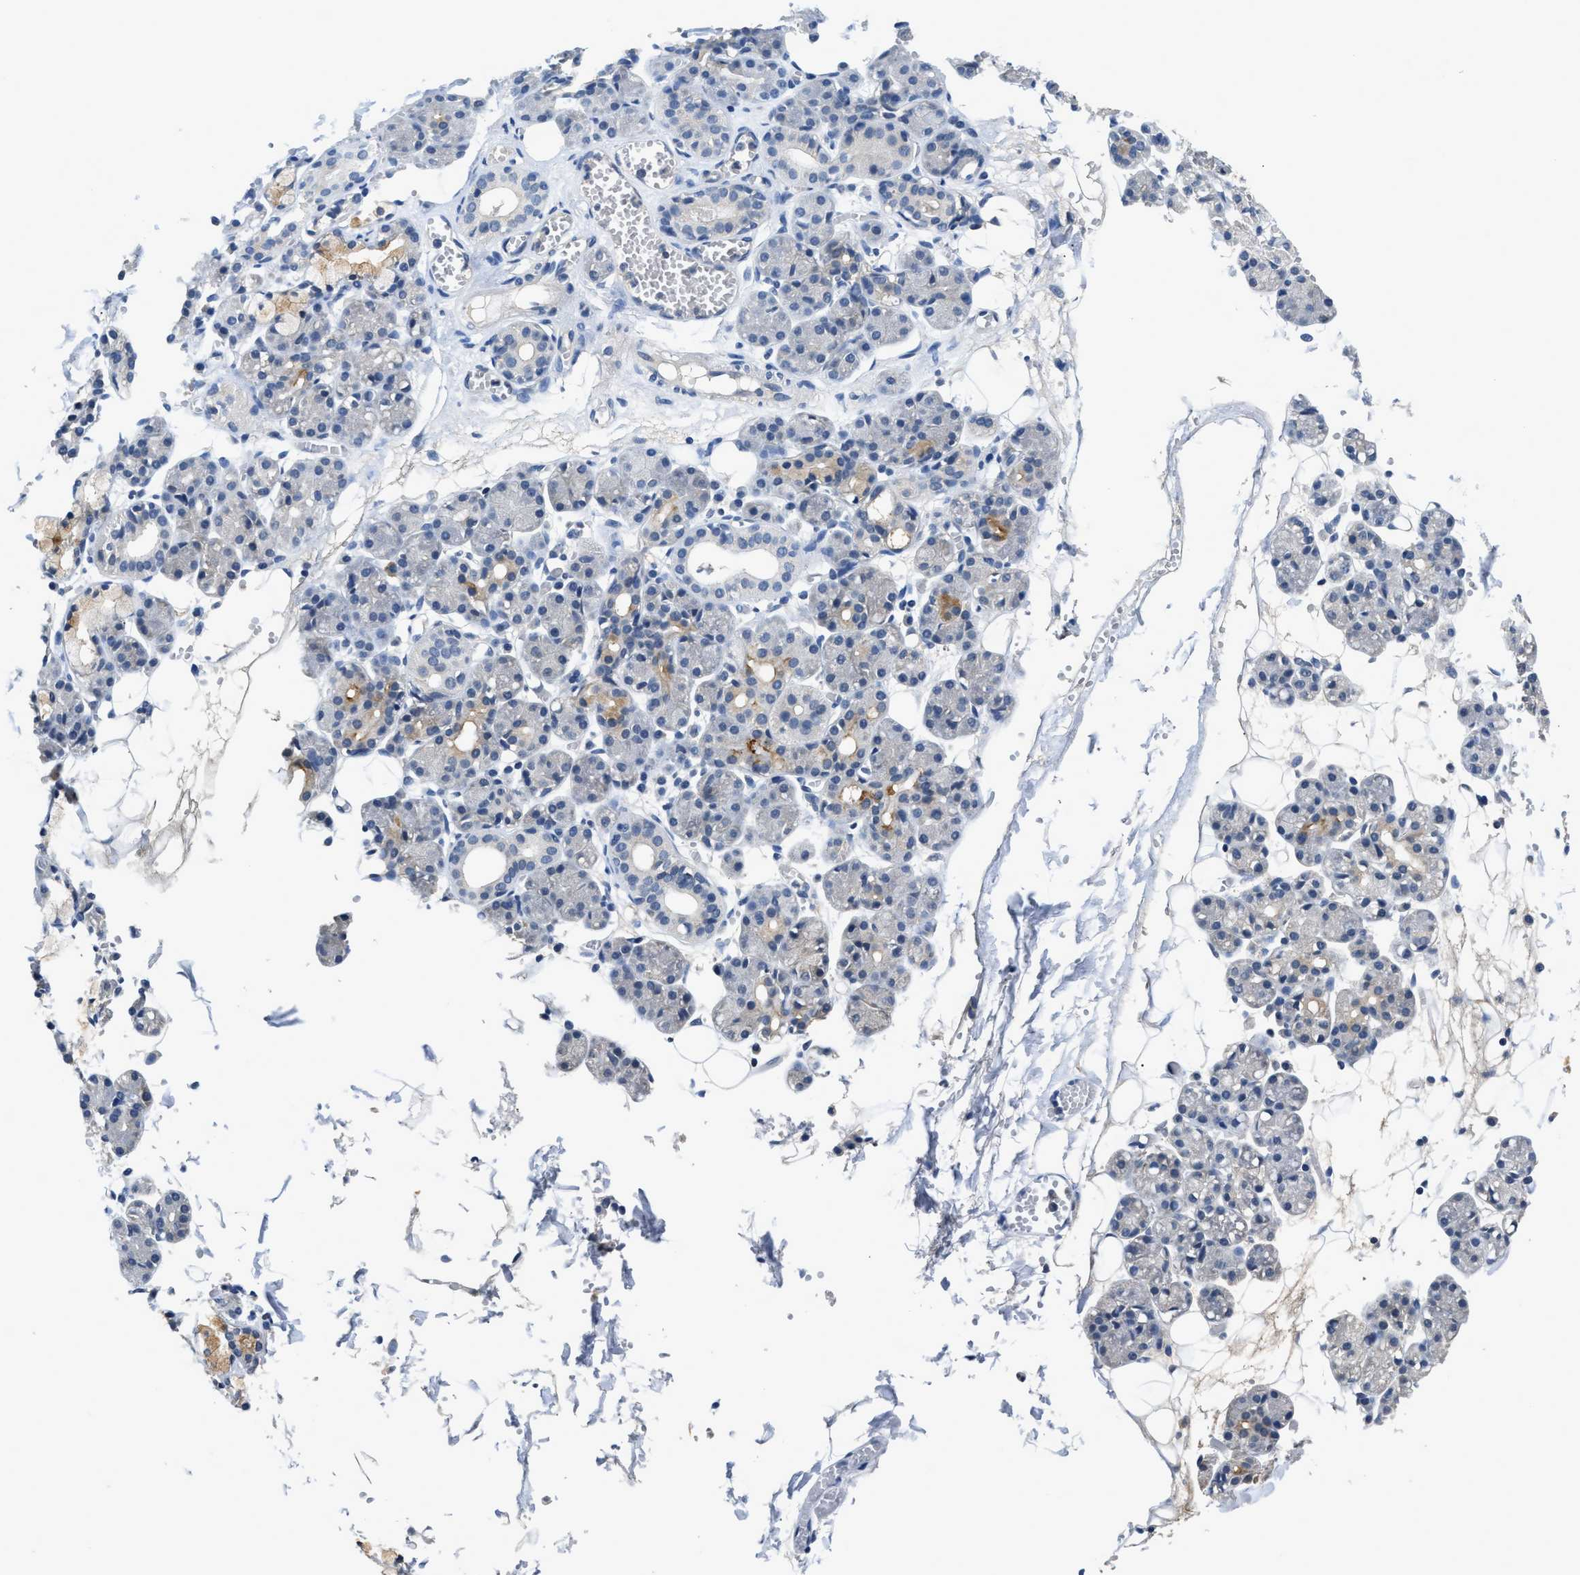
{"staining": {"intensity": "negative", "quantity": "none", "location": "none"}, "tissue": "salivary gland", "cell_type": "Glandular cells", "image_type": "normal", "snomed": [{"axis": "morphology", "description": "Normal tissue, NOS"}, {"axis": "topography", "description": "Salivary gland"}], "caption": "This is a micrograph of immunohistochemistry staining of normal salivary gland, which shows no expression in glandular cells.", "gene": "INHA", "patient": {"sex": "male", "age": 63}}